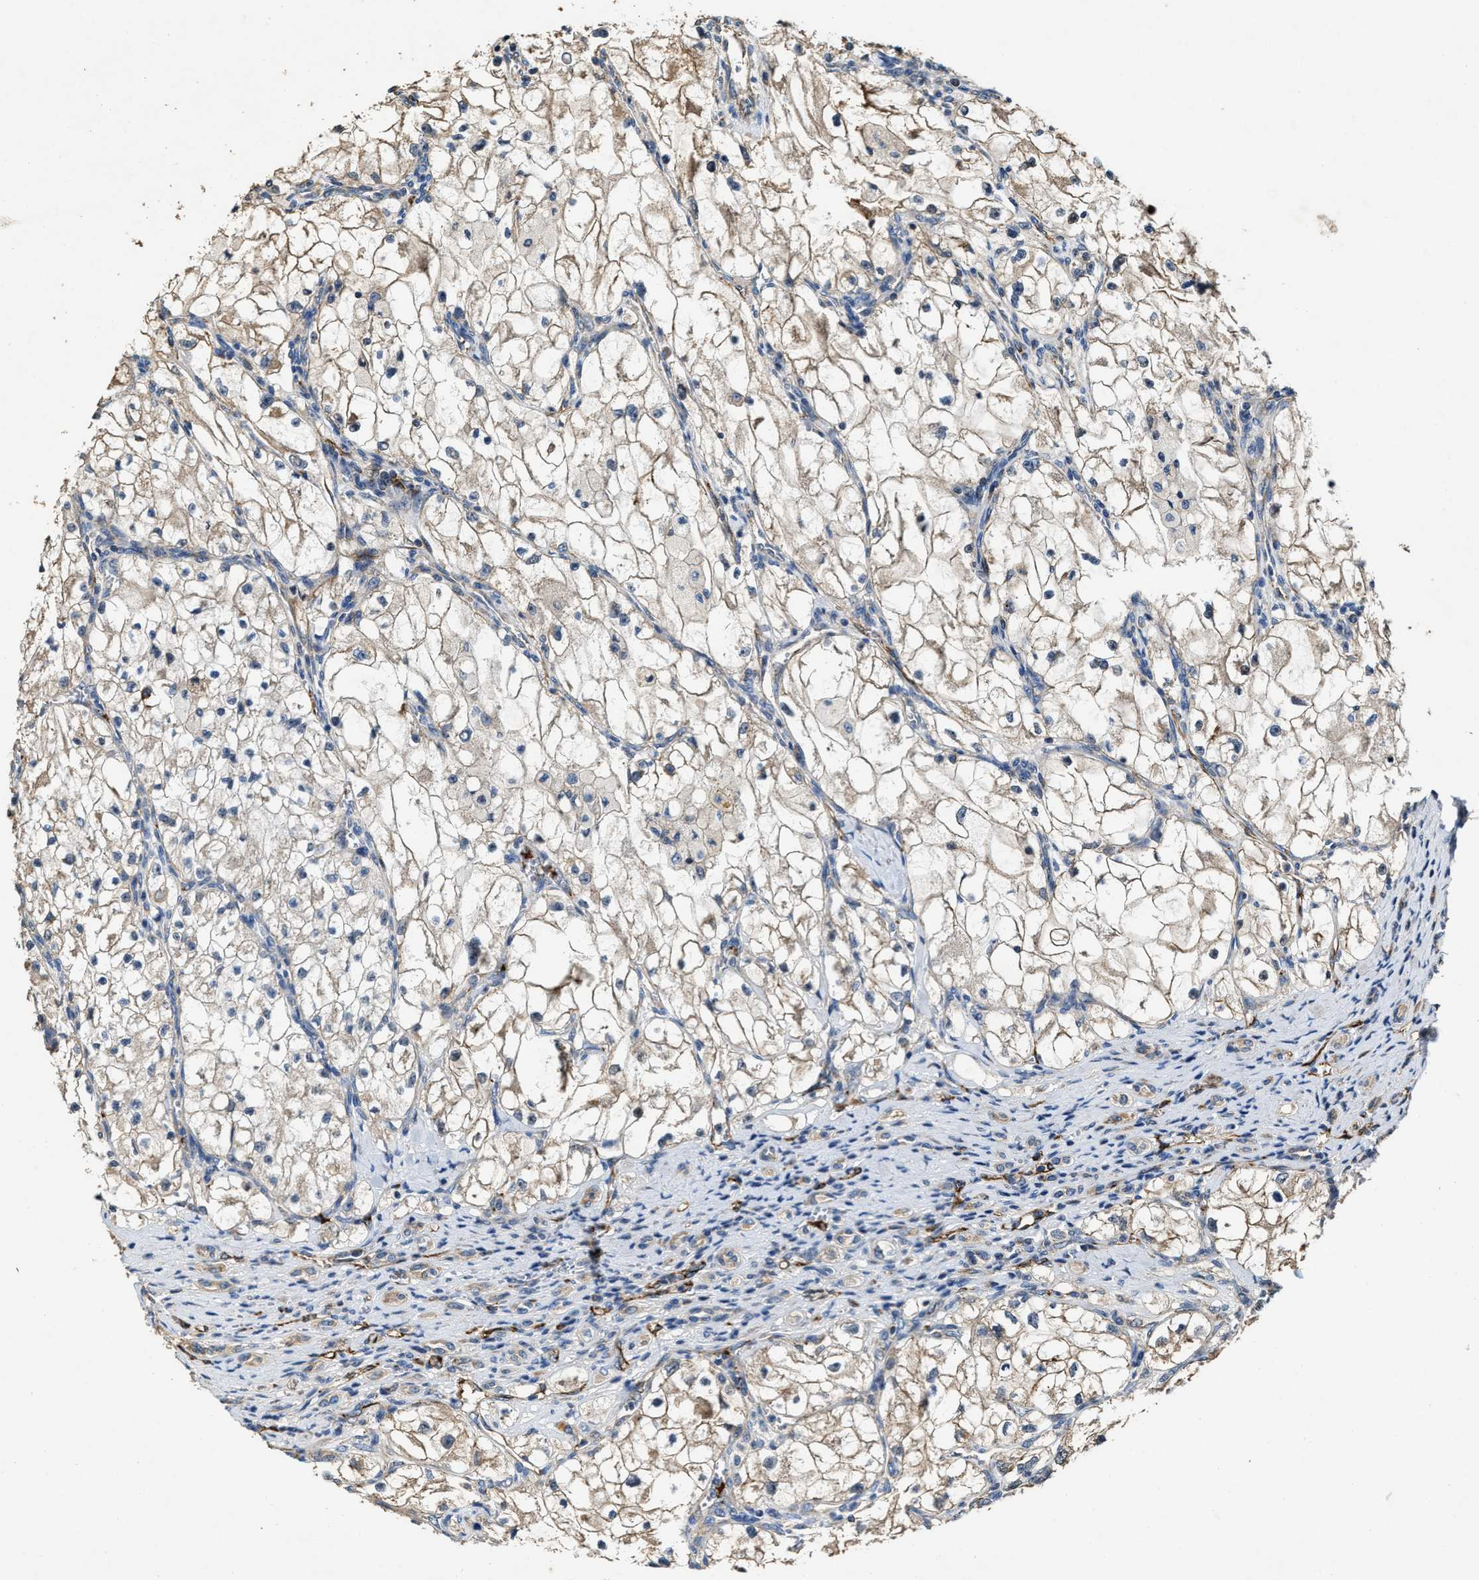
{"staining": {"intensity": "moderate", "quantity": ">75%", "location": "cytoplasmic/membranous"}, "tissue": "renal cancer", "cell_type": "Tumor cells", "image_type": "cancer", "snomed": [{"axis": "morphology", "description": "Adenocarcinoma, NOS"}, {"axis": "topography", "description": "Kidney"}], "caption": "Immunohistochemical staining of adenocarcinoma (renal) displays medium levels of moderate cytoplasmic/membranous staining in approximately >75% of tumor cells. (brown staining indicates protein expression, while blue staining denotes nuclei).", "gene": "GFRA3", "patient": {"sex": "female", "age": 70}}